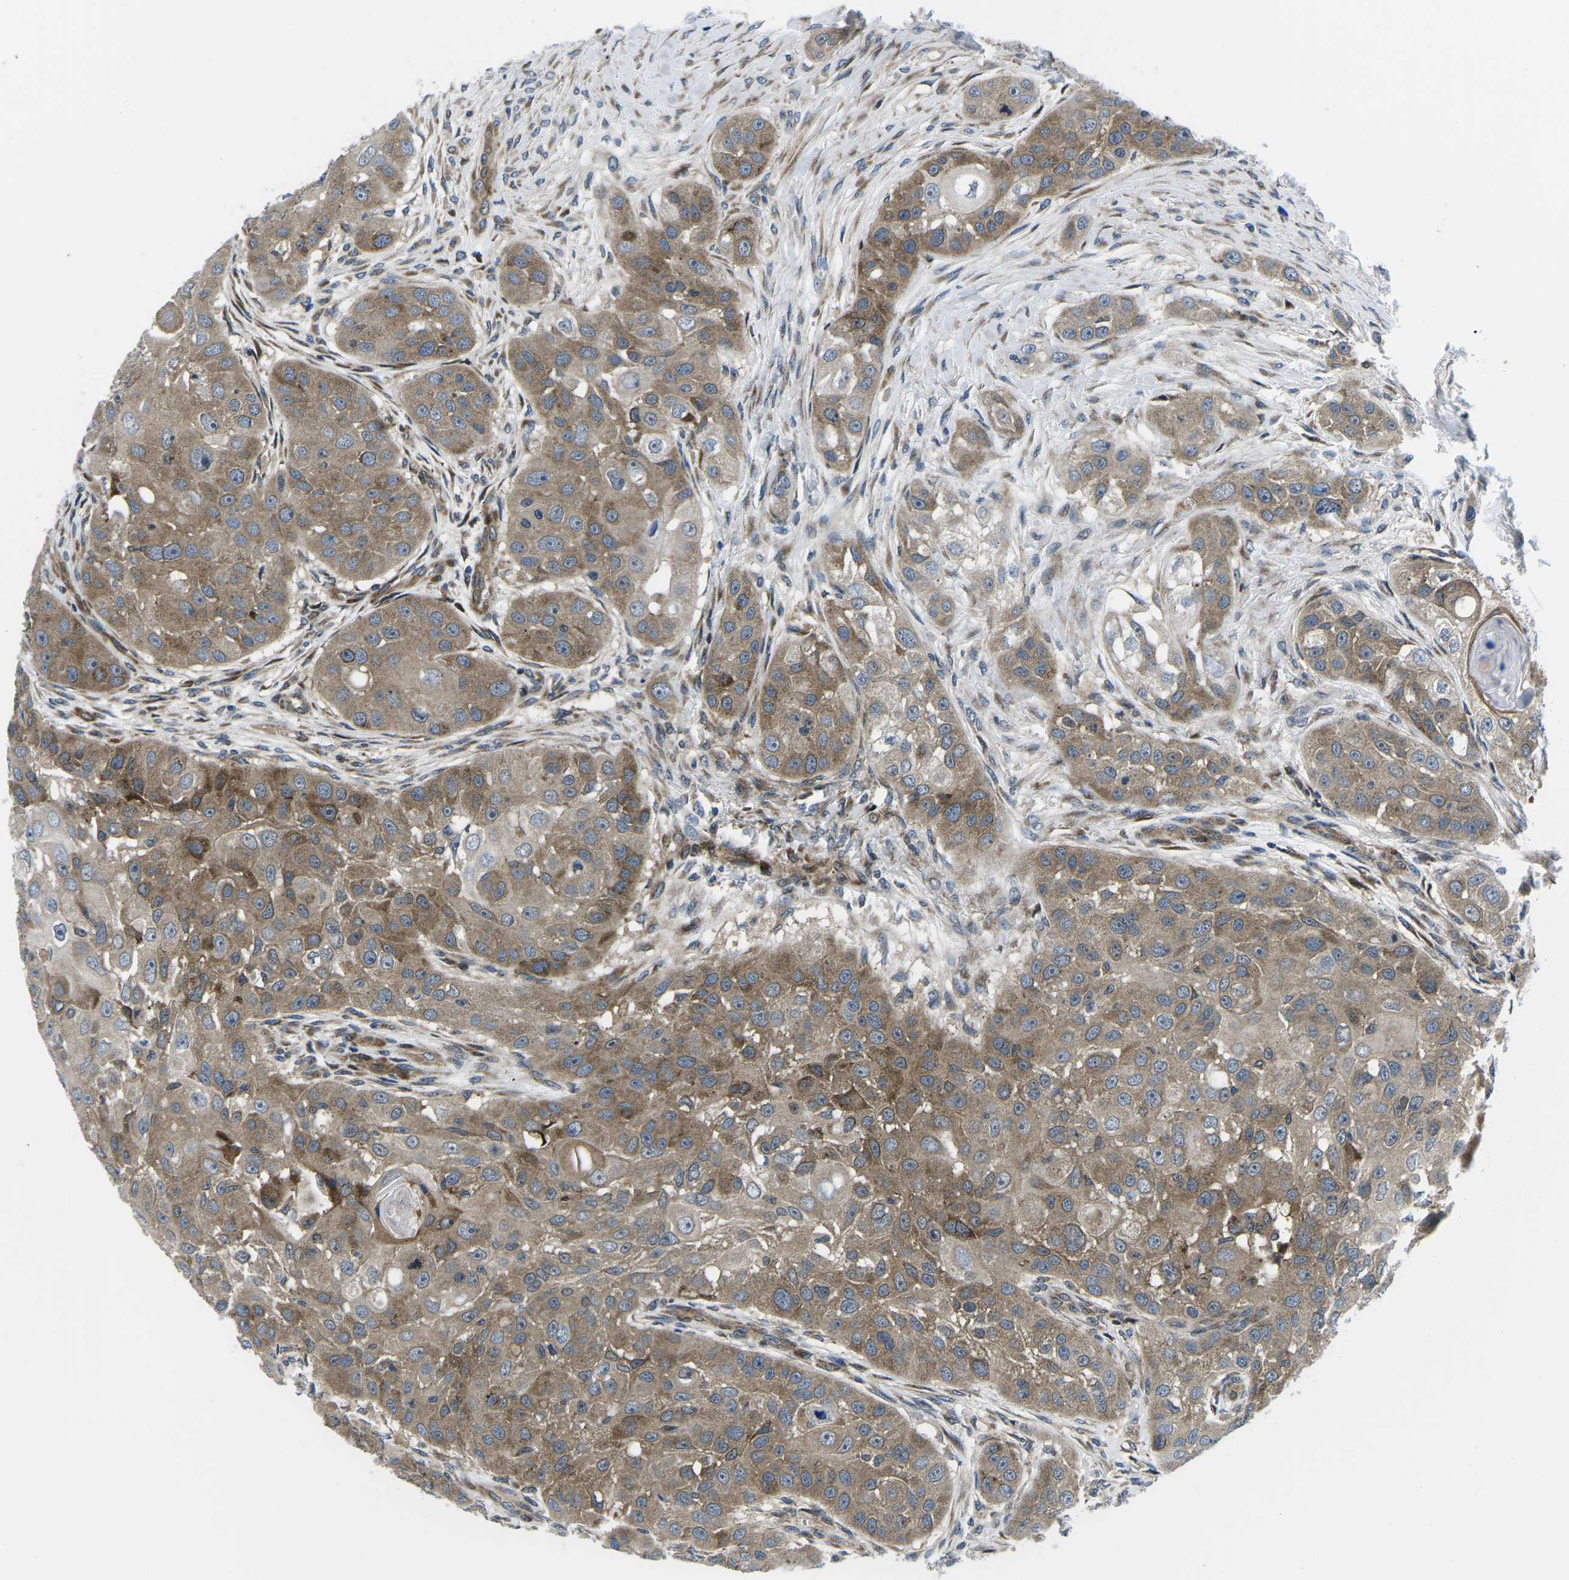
{"staining": {"intensity": "moderate", "quantity": ">75%", "location": "cytoplasmic/membranous"}, "tissue": "head and neck cancer", "cell_type": "Tumor cells", "image_type": "cancer", "snomed": [{"axis": "morphology", "description": "Normal tissue, NOS"}, {"axis": "morphology", "description": "Squamous cell carcinoma, NOS"}, {"axis": "topography", "description": "Skeletal muscle"}, {"axis": "topography", "description": "Head-Neck"}], "caption": "Immunohistochemistry (IHC) photomicrograph of head and neck cancer stained for a protein (brown), which reveals medium levels of moderate cytoplasmic/membranous positivity in approximately >75% of tumor cells.", "gene": "EIF4E", "patient": {"sex": "male", "age": 51}}